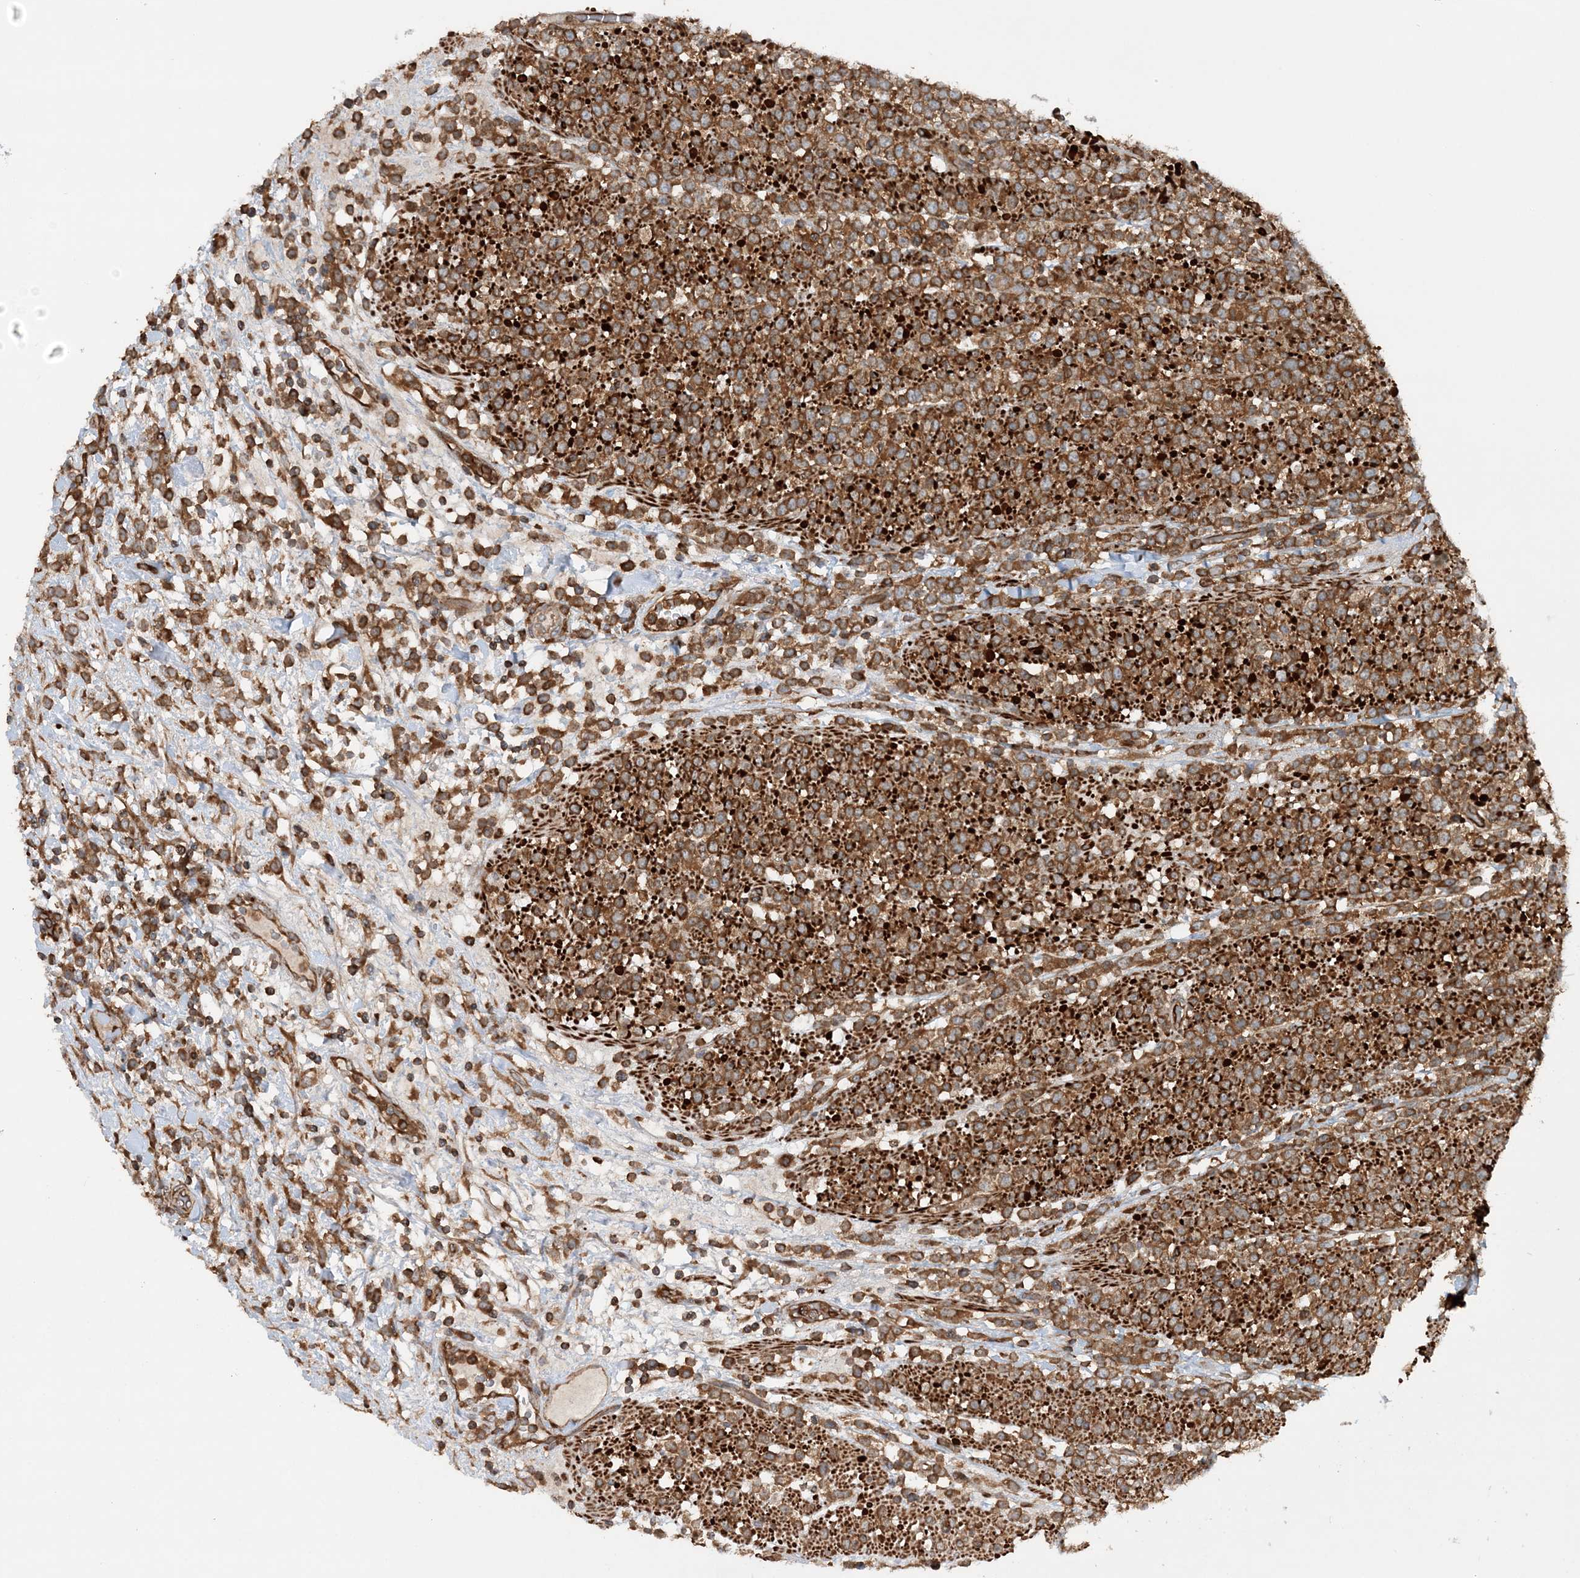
{"staining": {"intensity": "strong", "quantity": ">75%", "location": "cytoplasmic/membranous"}, "tissue": "lymphoma", "cell_type": "Tumor cells", "image_type": "cancer", "snomed": [{"axis": "morphology", "description": "Malignant lymphoma, non-Hodgkin's type, High grade"}, {"axis": "topography", "description": "Colon"}], "caption": "Approximately >75% of tumor cells in lymphoma reveal strong cytoplasmic/membranous protein positivity as visualized by brown immunohistochemical staining.", "gene": "ACAP2", "patient": {"sex": "female", "age": 53}}